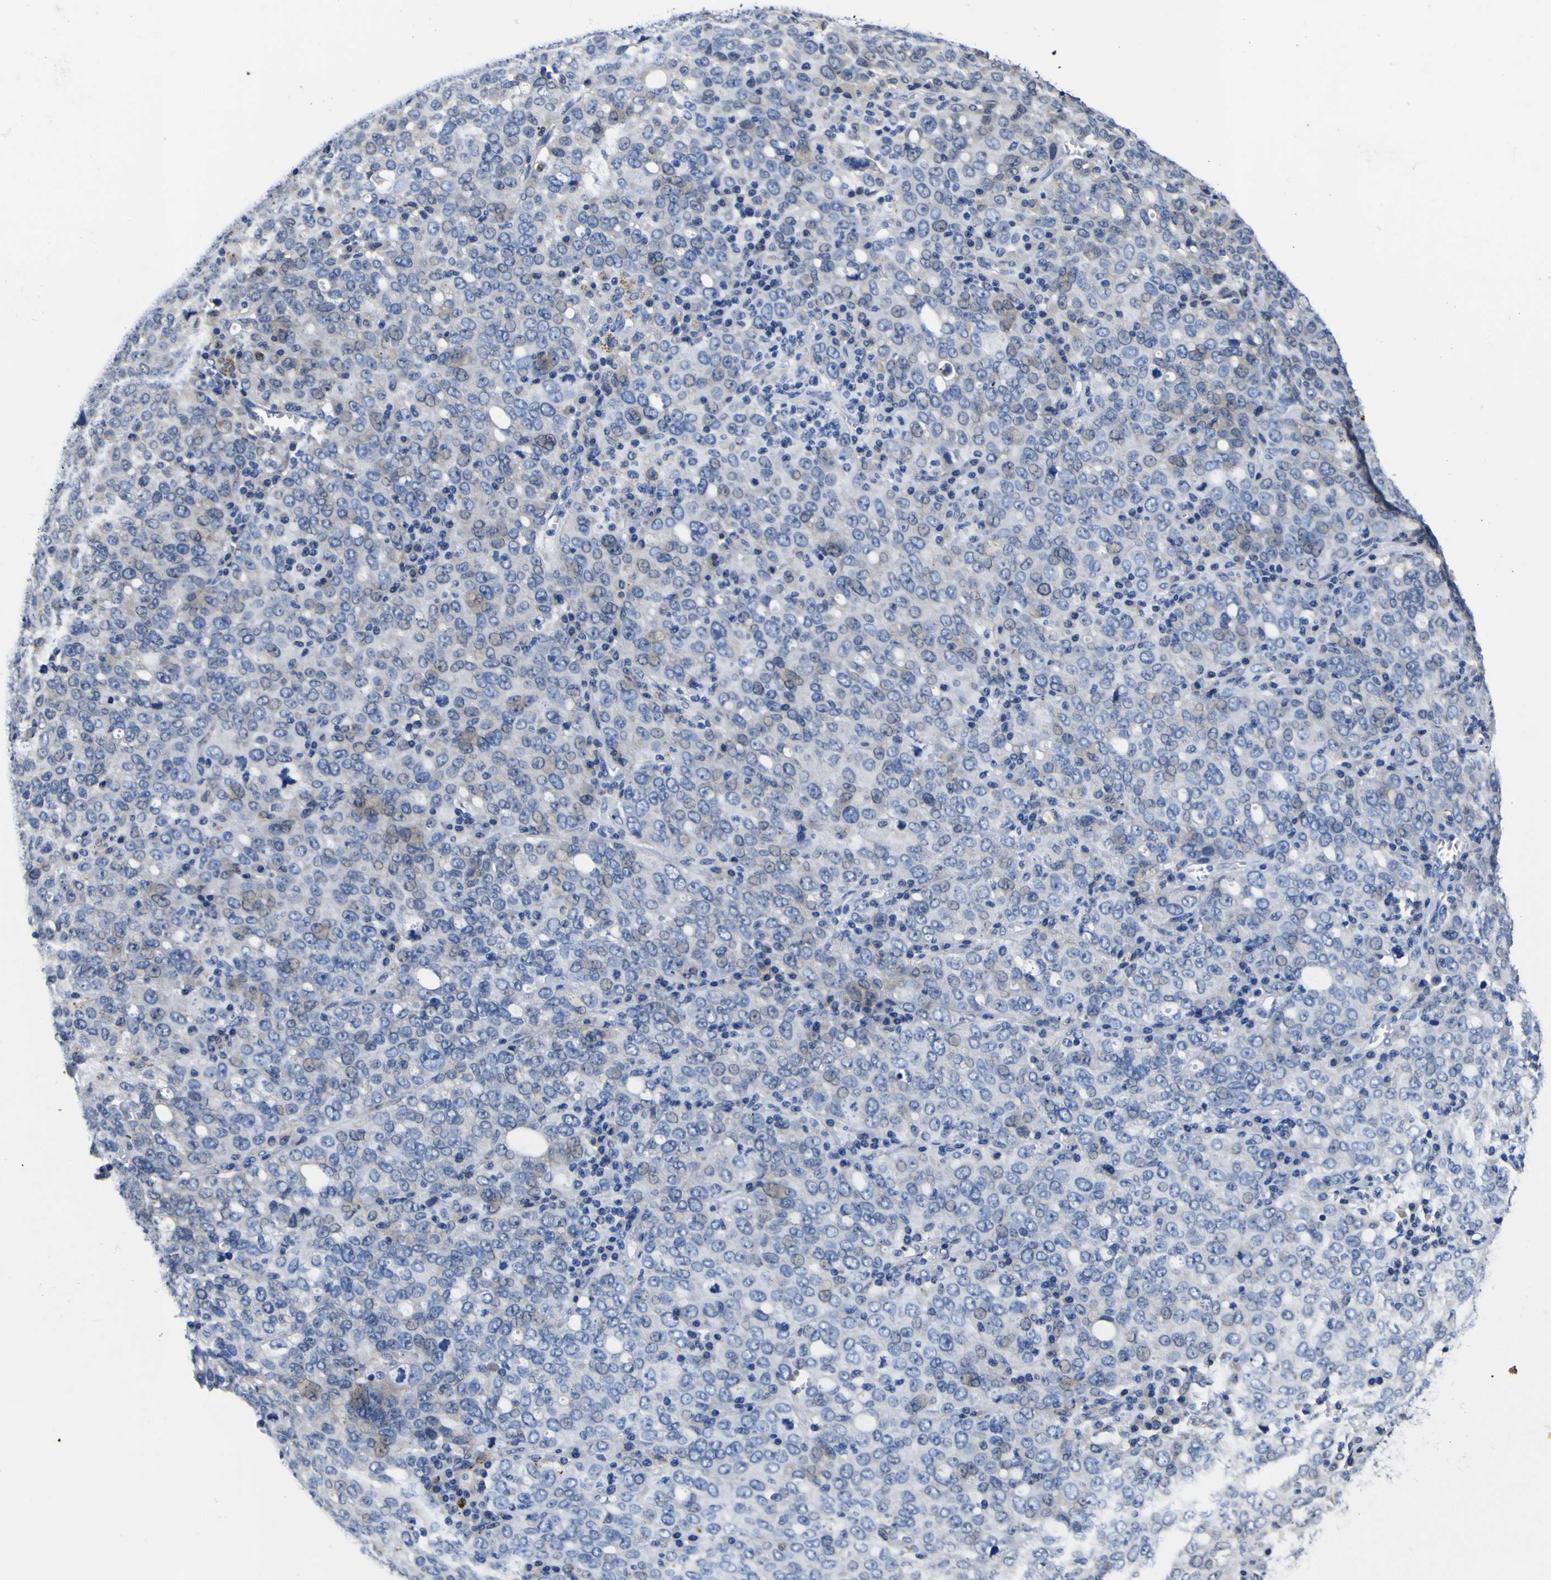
{"staining": {"intensity": "negative", "quantity": "none", "location": "none"}, "tissue": "ovarian cancer", "cell_type": "Tumor cells", "image_type": "cancer", "snomed": [{"axis": "morphology", "description": "Carcinoma, endometroid"}, {"axis": "topography", "description": "Ovary"}], "caption": "Ovarian endometroid carcinoma stained for a protein using immunohistochemistry displays no staining tumor cells.", "gene": "IGFLR1", "patient": {"sex": "female", "age": 62}}